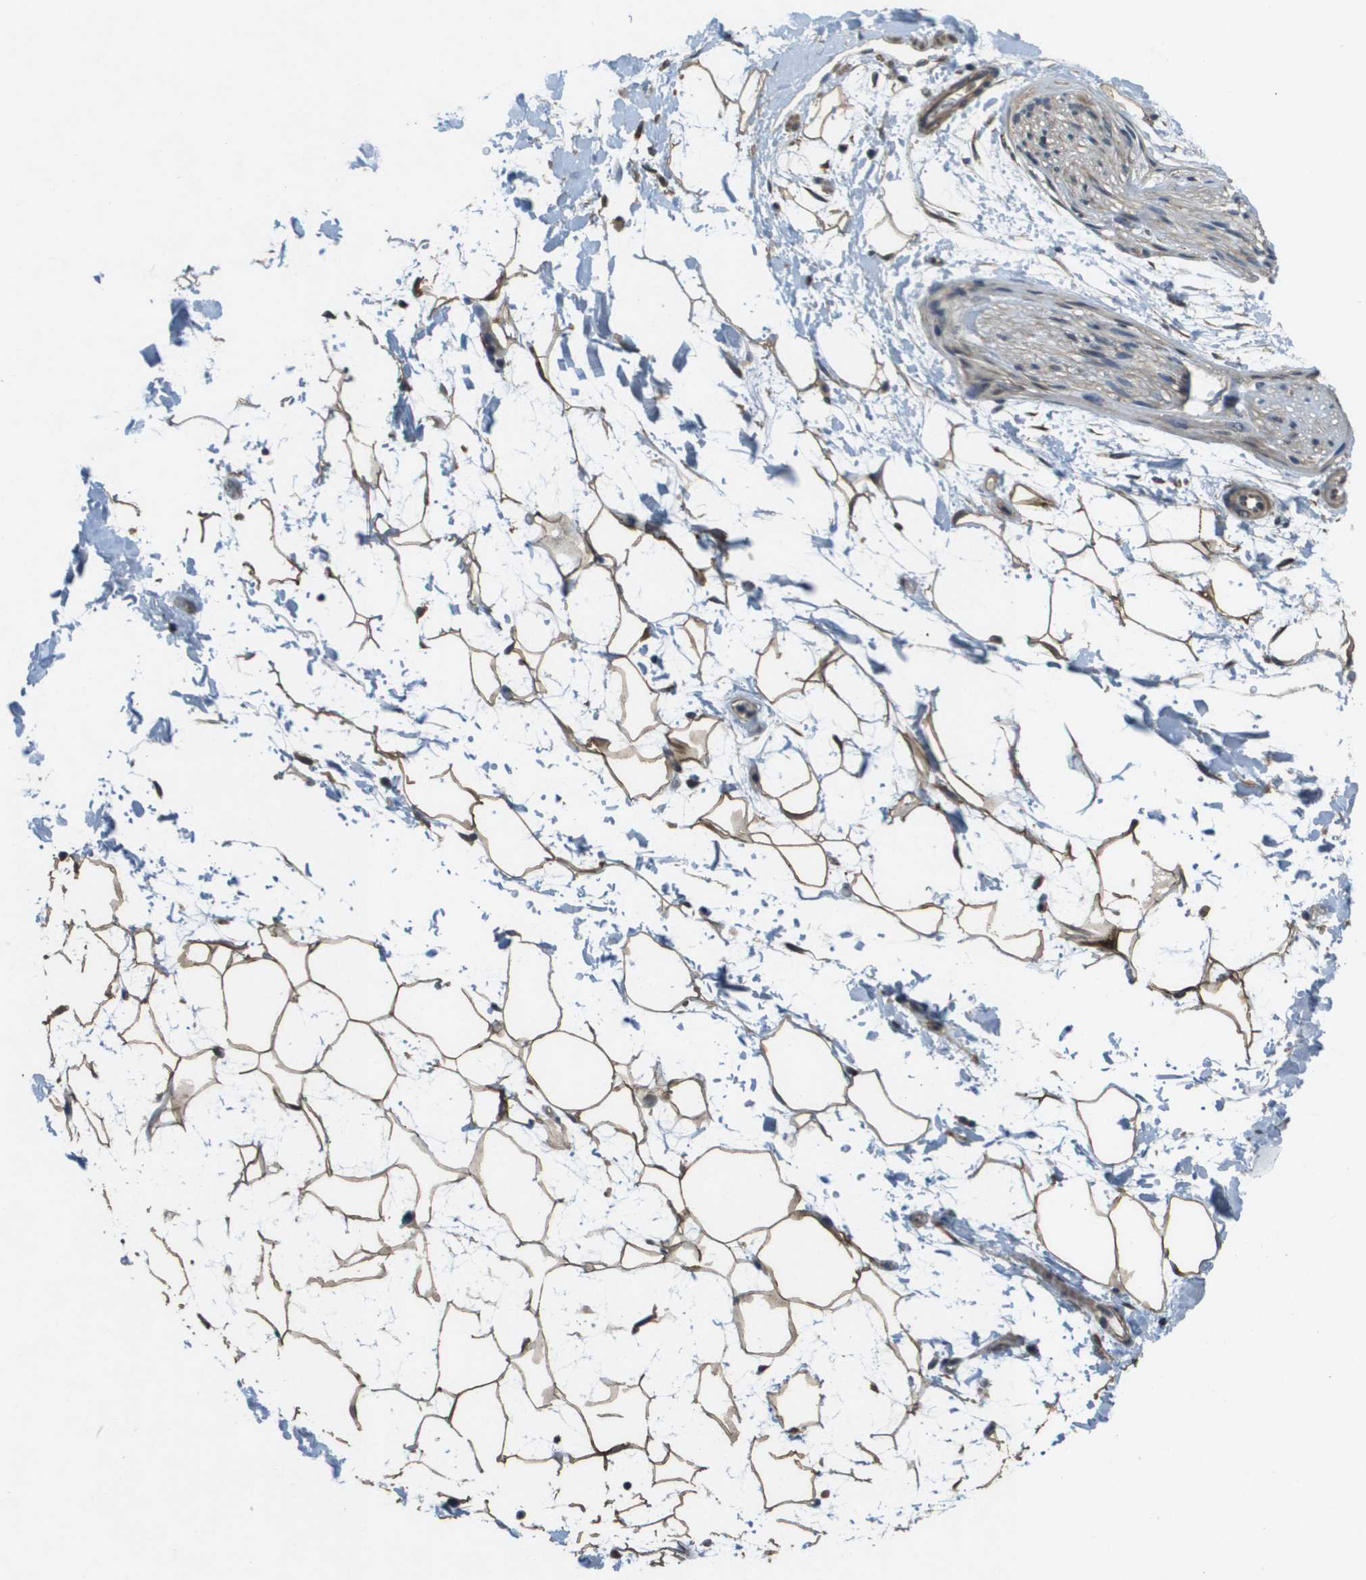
{"staining": {"intensity": "moderate", "quantity": ">75%", "location": "cytoplasmic/membranous"}, "tissue": "adipose tissue", "cell_type": "Adipocytes", "image_type": "normal", "snomed": [{"axis": "morphology", "description": "Normal tissue, NOS"}, {"axis": "topography", "description": "Soft tissue"}], "caption": "Moderate cytoplasmic/membranous expression for a protein is seen in approximately >75% of adipocytes of normal adipose tissue using immunohistochemistry (IHC).", "gene": "CDKN2C", "patient": {"sex": "male", "age": 72}}